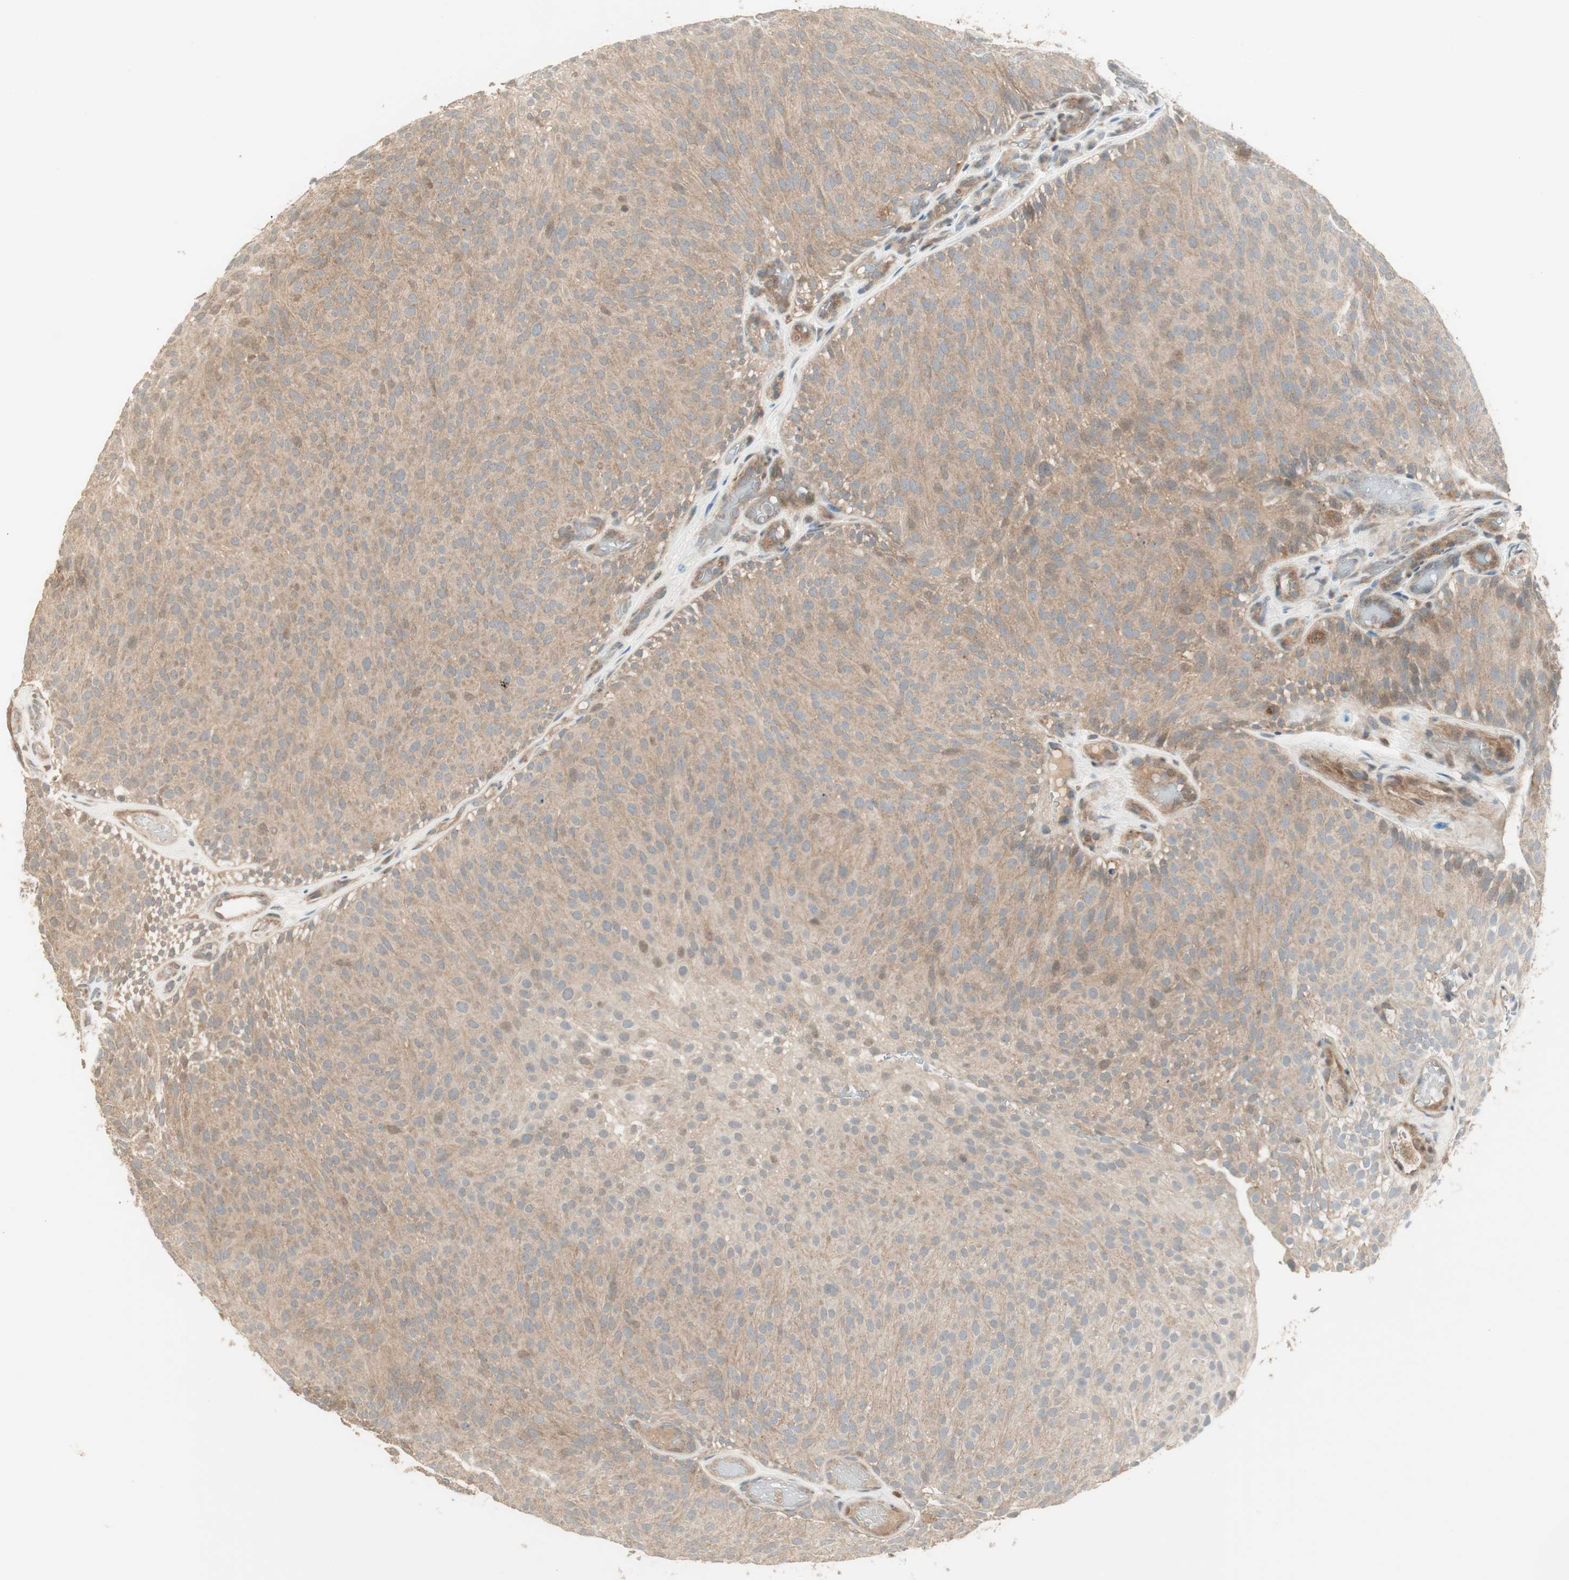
{"staining": {"intensity": "weak", "quantity": ">75%", "location": "cytoplasmic/membranous"}, "tissue": "urothelial cancer", "cell_type": "Tumor cells", "image_type": "cancer", "snomed": [{"axis": "morphology", "description": "Urothelial carcinoma, Low grade"}, {"axis": "topography", "description": "Urinary bladder"}], "caption": "Immunohistochemical staining of human urothelial carcinoma (low-grade) reveals low levels of weak cytoplasmic/membranous protein positivity in approximately >75% of tumor cells.", "gene": "SFRP1", "patient": {"sex": "male", "age": 78}}